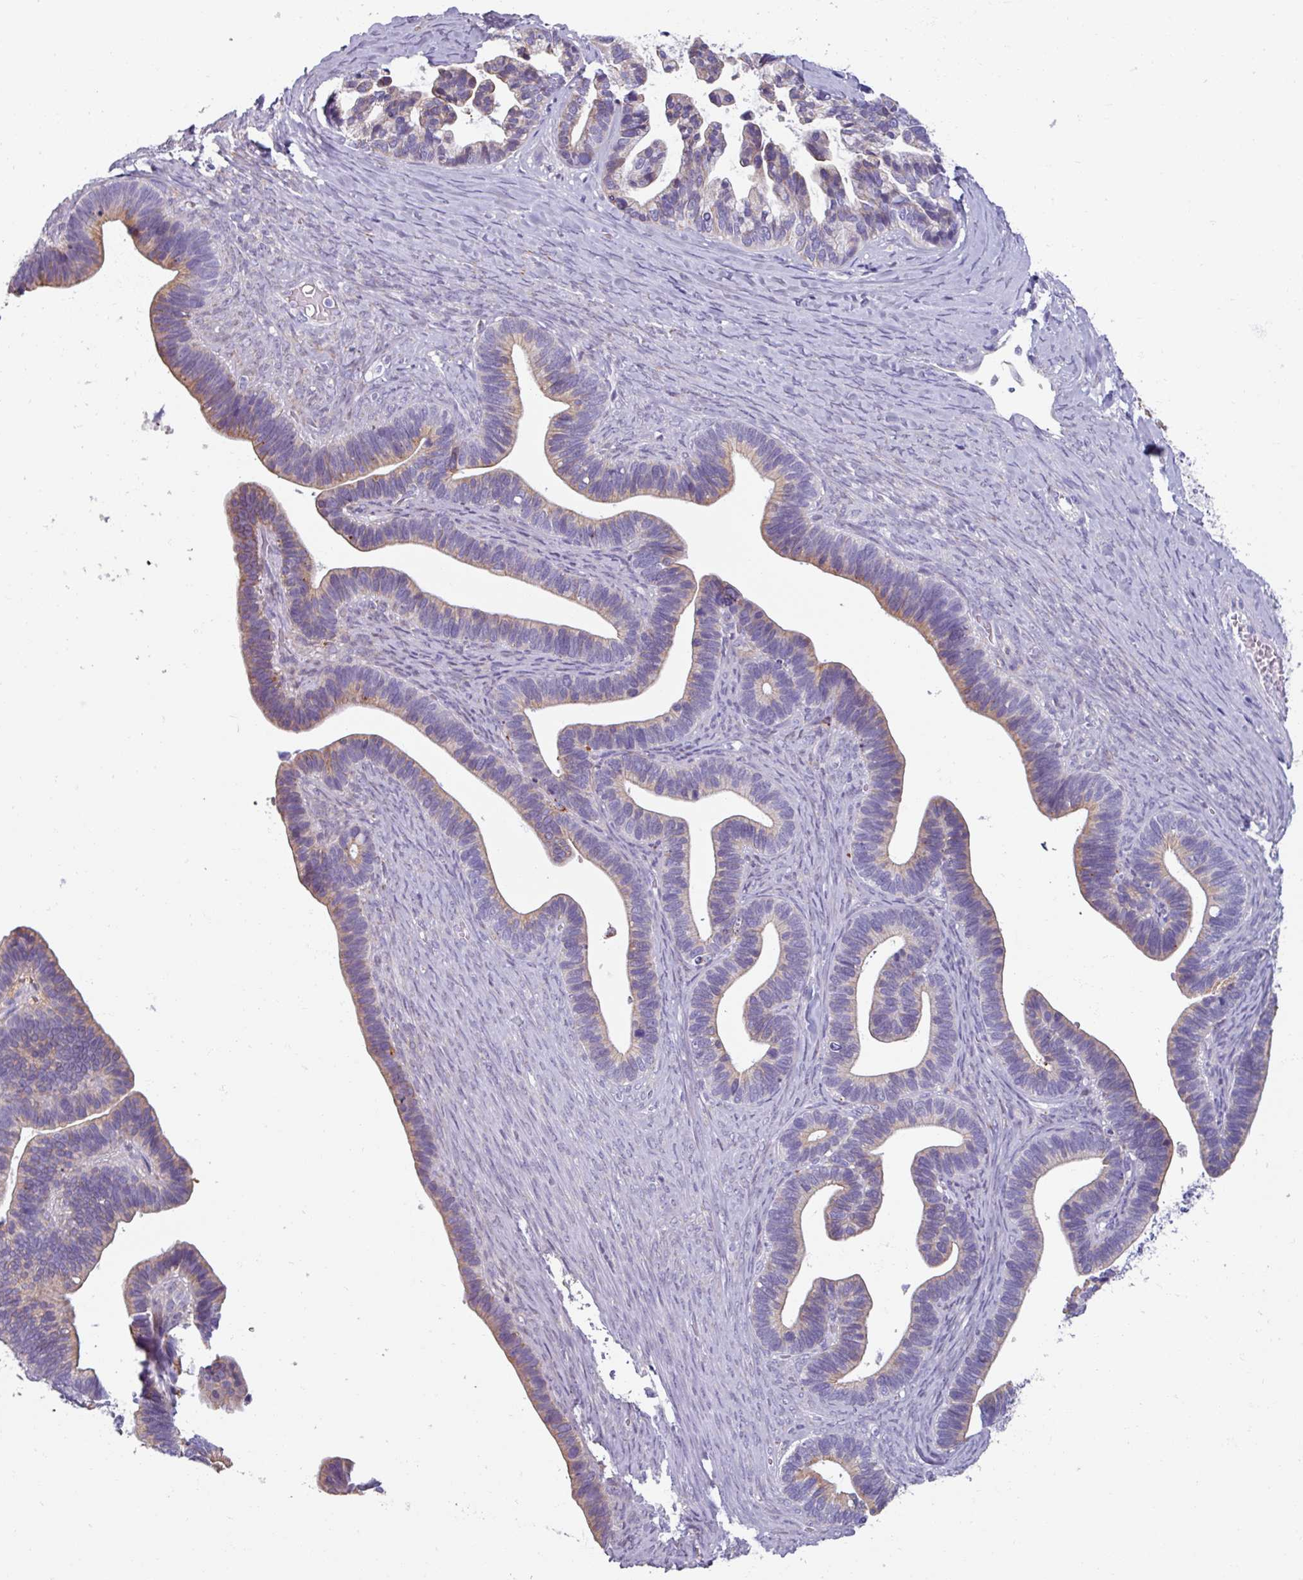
{"staining": {"intensity": "weak", "quantity": "25%-75%", "location": "cytoplasmic/membranous"}, "tissue": "ovarian cancer", "cell_type": "Tumor cells", "image_type": "cancer", "snomed": [{"axis": "morphology", "description": "Cystadenocarcinoma, serous, NOS"}, {"axis": "topography", "description": "Ovary"}], "caption": "A micrograph showing weak cytoplasmic/membranous positivity in approximately 25%-75% of tumor cells in ovarian cancer (serous cystadenocarcinoma), as visualized by brown immunohistochemical staining.", "gene": "SPESP1", "patient": {"sex": "female", "age": 56}}